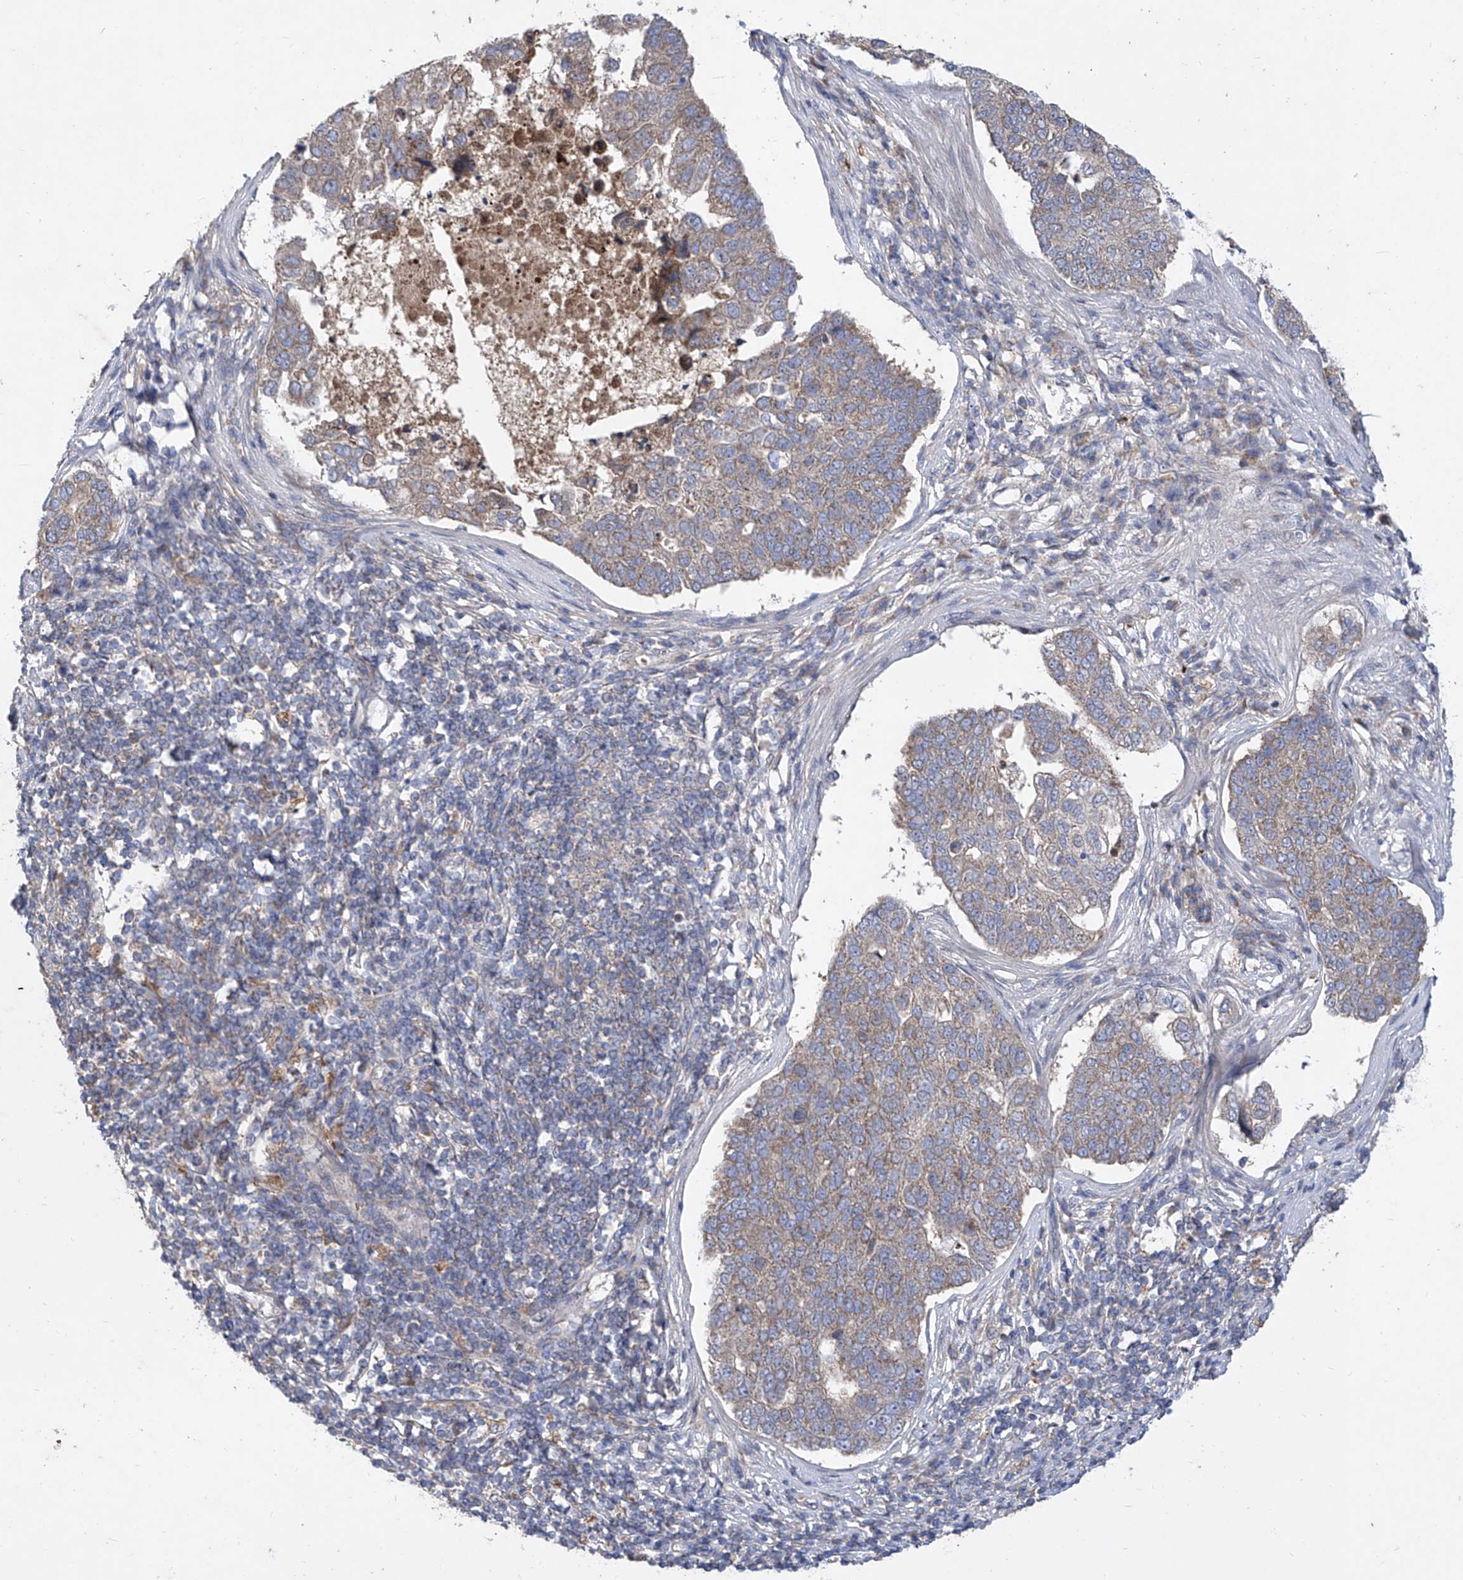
{"staining": {"intensity": "weak", "quantity": ">75%", "location": "cytoplasmic/membranous"}, "tissue": "pancreatic cancer", "cell_type": "Tumor cells", "image_type": "cancer", "snomed": [{"axis": "morphology", "description": "Adenocarcinoma, NOS"}, {"axis": "topography", "description": "Pancreas"}], "caption": "Weak cytoplasmic/membranous positivity is identified in approximately >75% of tumor cells in pancreatic adenocarcinoma.", "gene": "COQ3", "patient": {"sex": "female", "age": 61}}